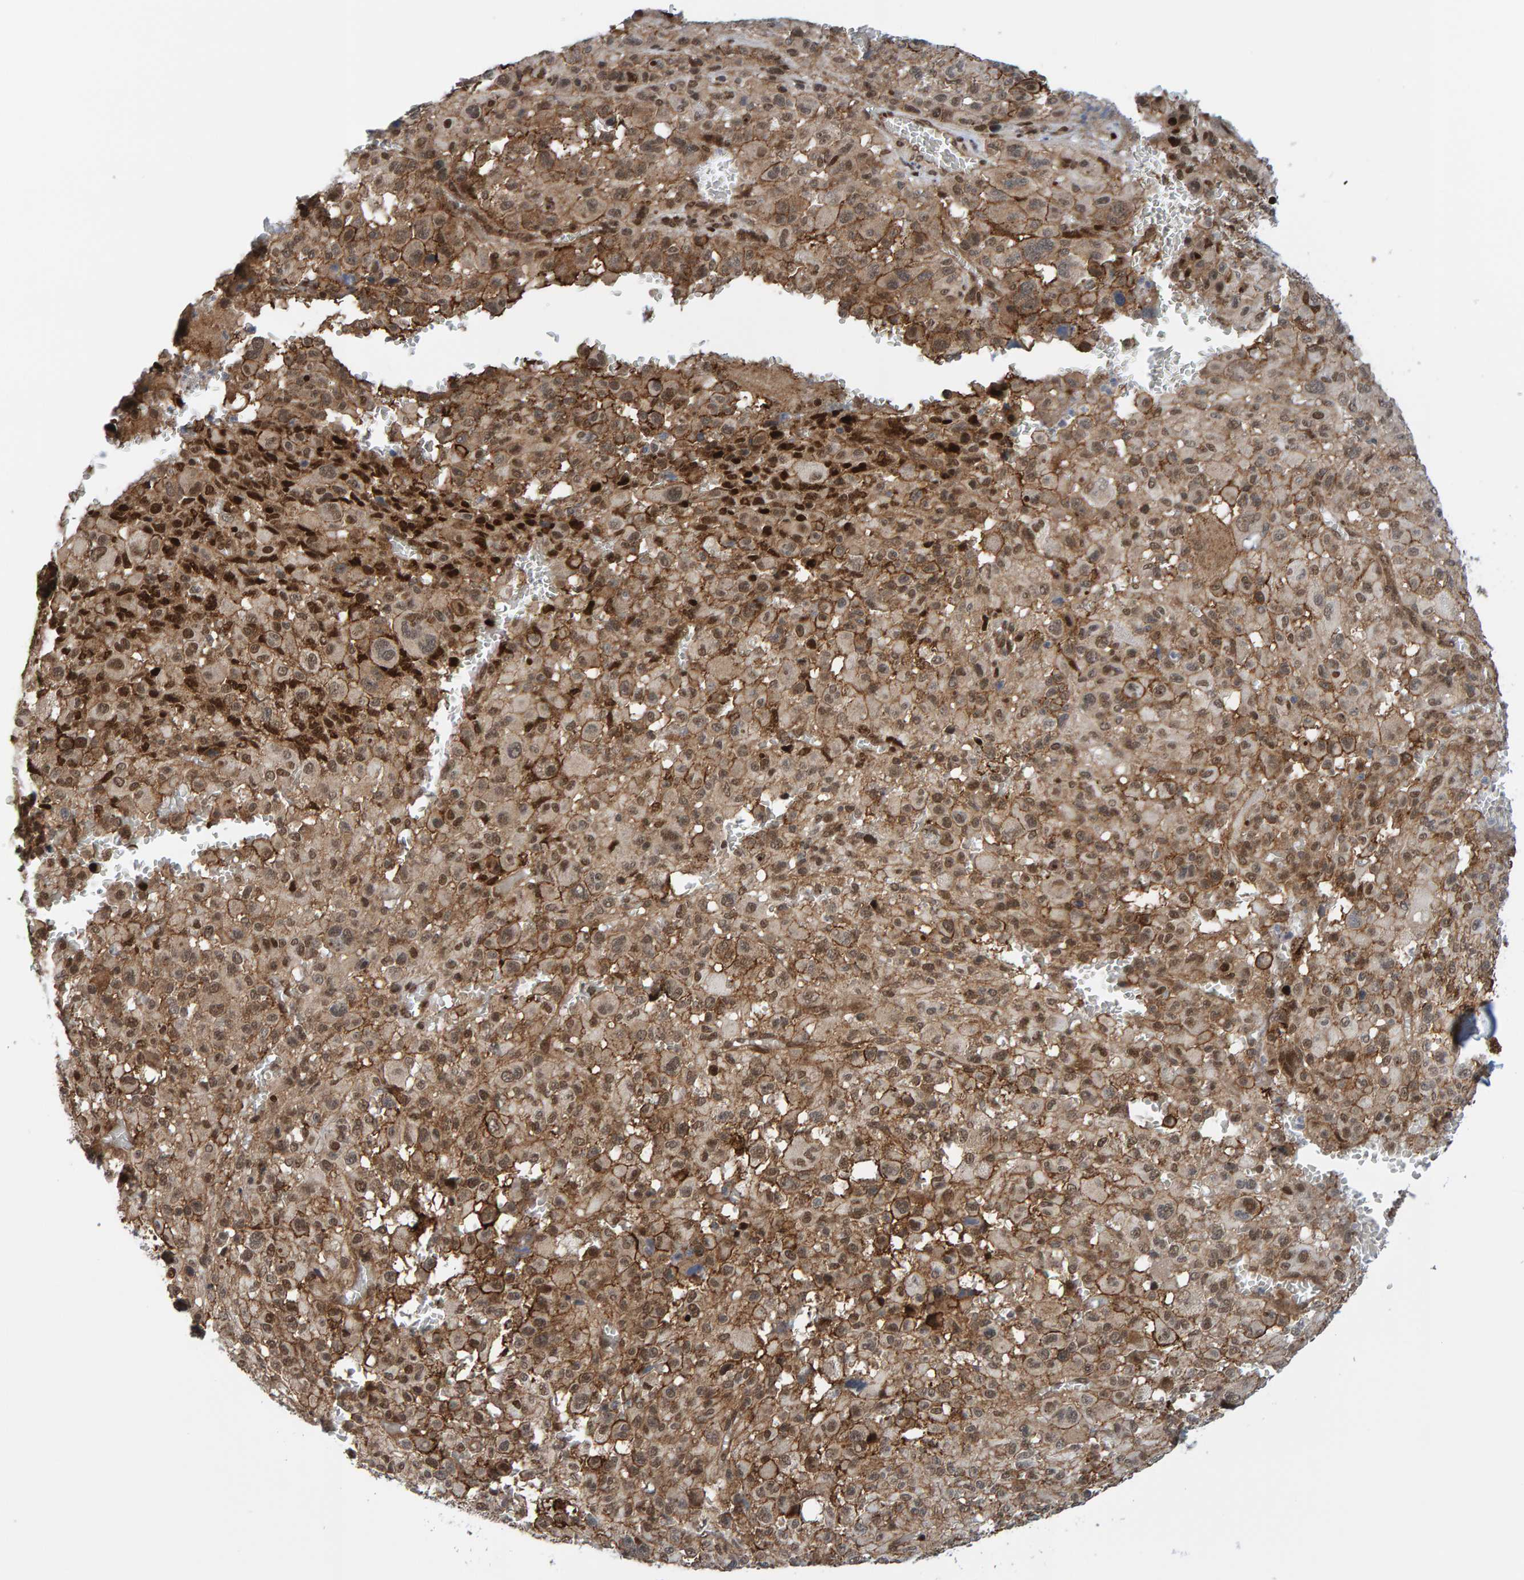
{"staining": {"intensity": "moderate", "quantity": ">75%", "location": "cytoplasmic/membranous,nuclear"}, "tissue": "melanoma", "cell_type": "Tumor cells", "image_type": "cancer", "snomed": [{"axis": "morphology", "description": "Malignant melanoma, Metastatic site"}, {"axis": "topography", "description": "Skin"}], "caption": "Immunohistochemical staining of melanoma exhibits medium levels of moderate cytoplasmic/membranous and nuclear protein positivity in about >75% of tumor cells. The protein of interest is shown in brown color, while the nuclei are stained blue.", "gene": "ZNF366", "patient": {"sex": "female", "age": 74}}